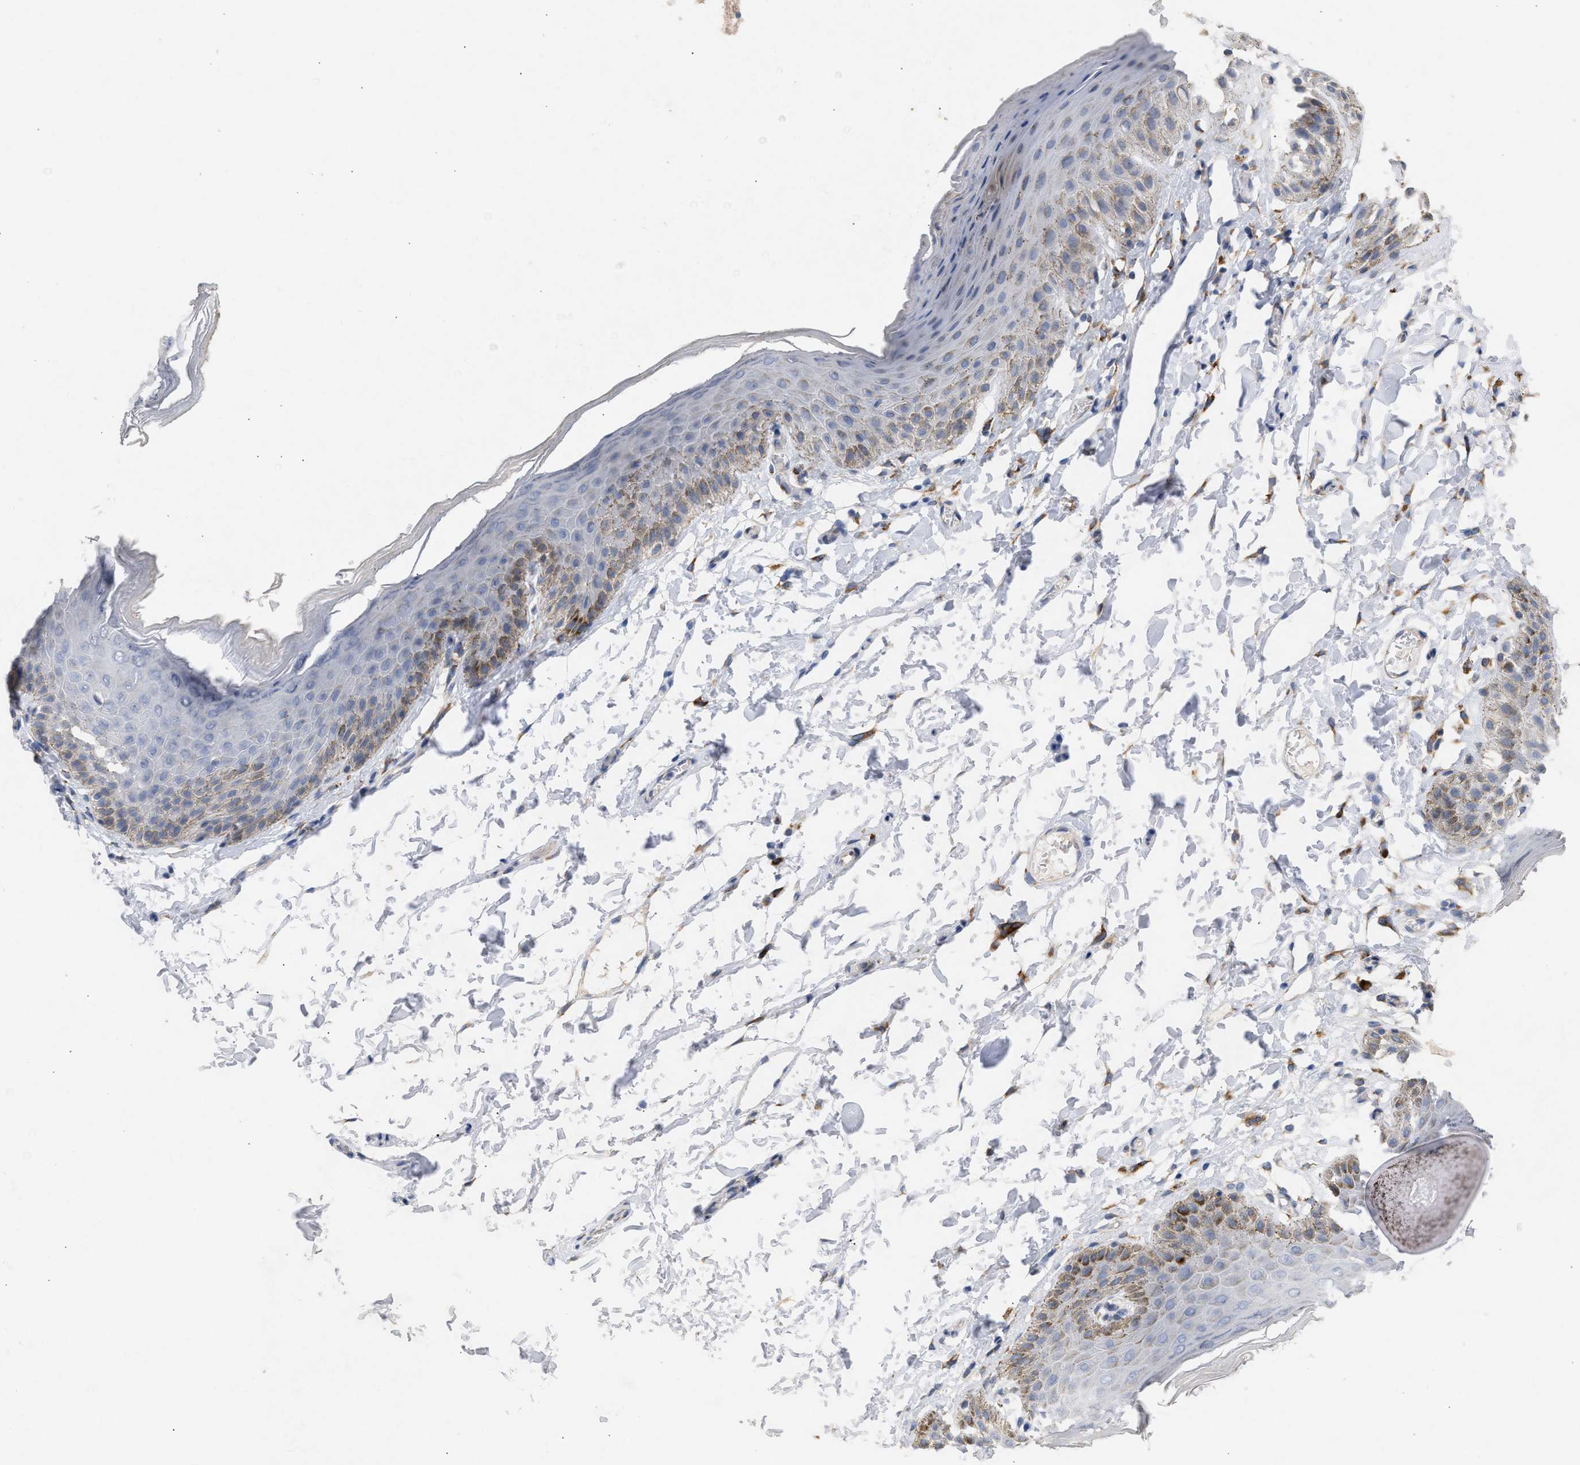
{"staining": {"intensity": "moderate", "quantity": "<25%", "location": "cytoplasmic/membranous"}, "tissue": "skin", "cell_type": "Epidermal cells", "image_type": "normal", "snomed": [{"axis": "morphology", "description": "Normal tissue, NOS"}, {"axis": "topography", "description": "Anal"}], "caption": "Protein expression analysis of normal human skin reveals moderate cytoplasmic/membranous staining in about <25% of epidermal cells. (Stains: DAB (3,3'-diaminobenzidine) in brown, nuclei in blue, Microscopy: brightfield microscopy at high magnification).", "gene": "SELENOM", "patient": {"sex": "male", "age": 44}}